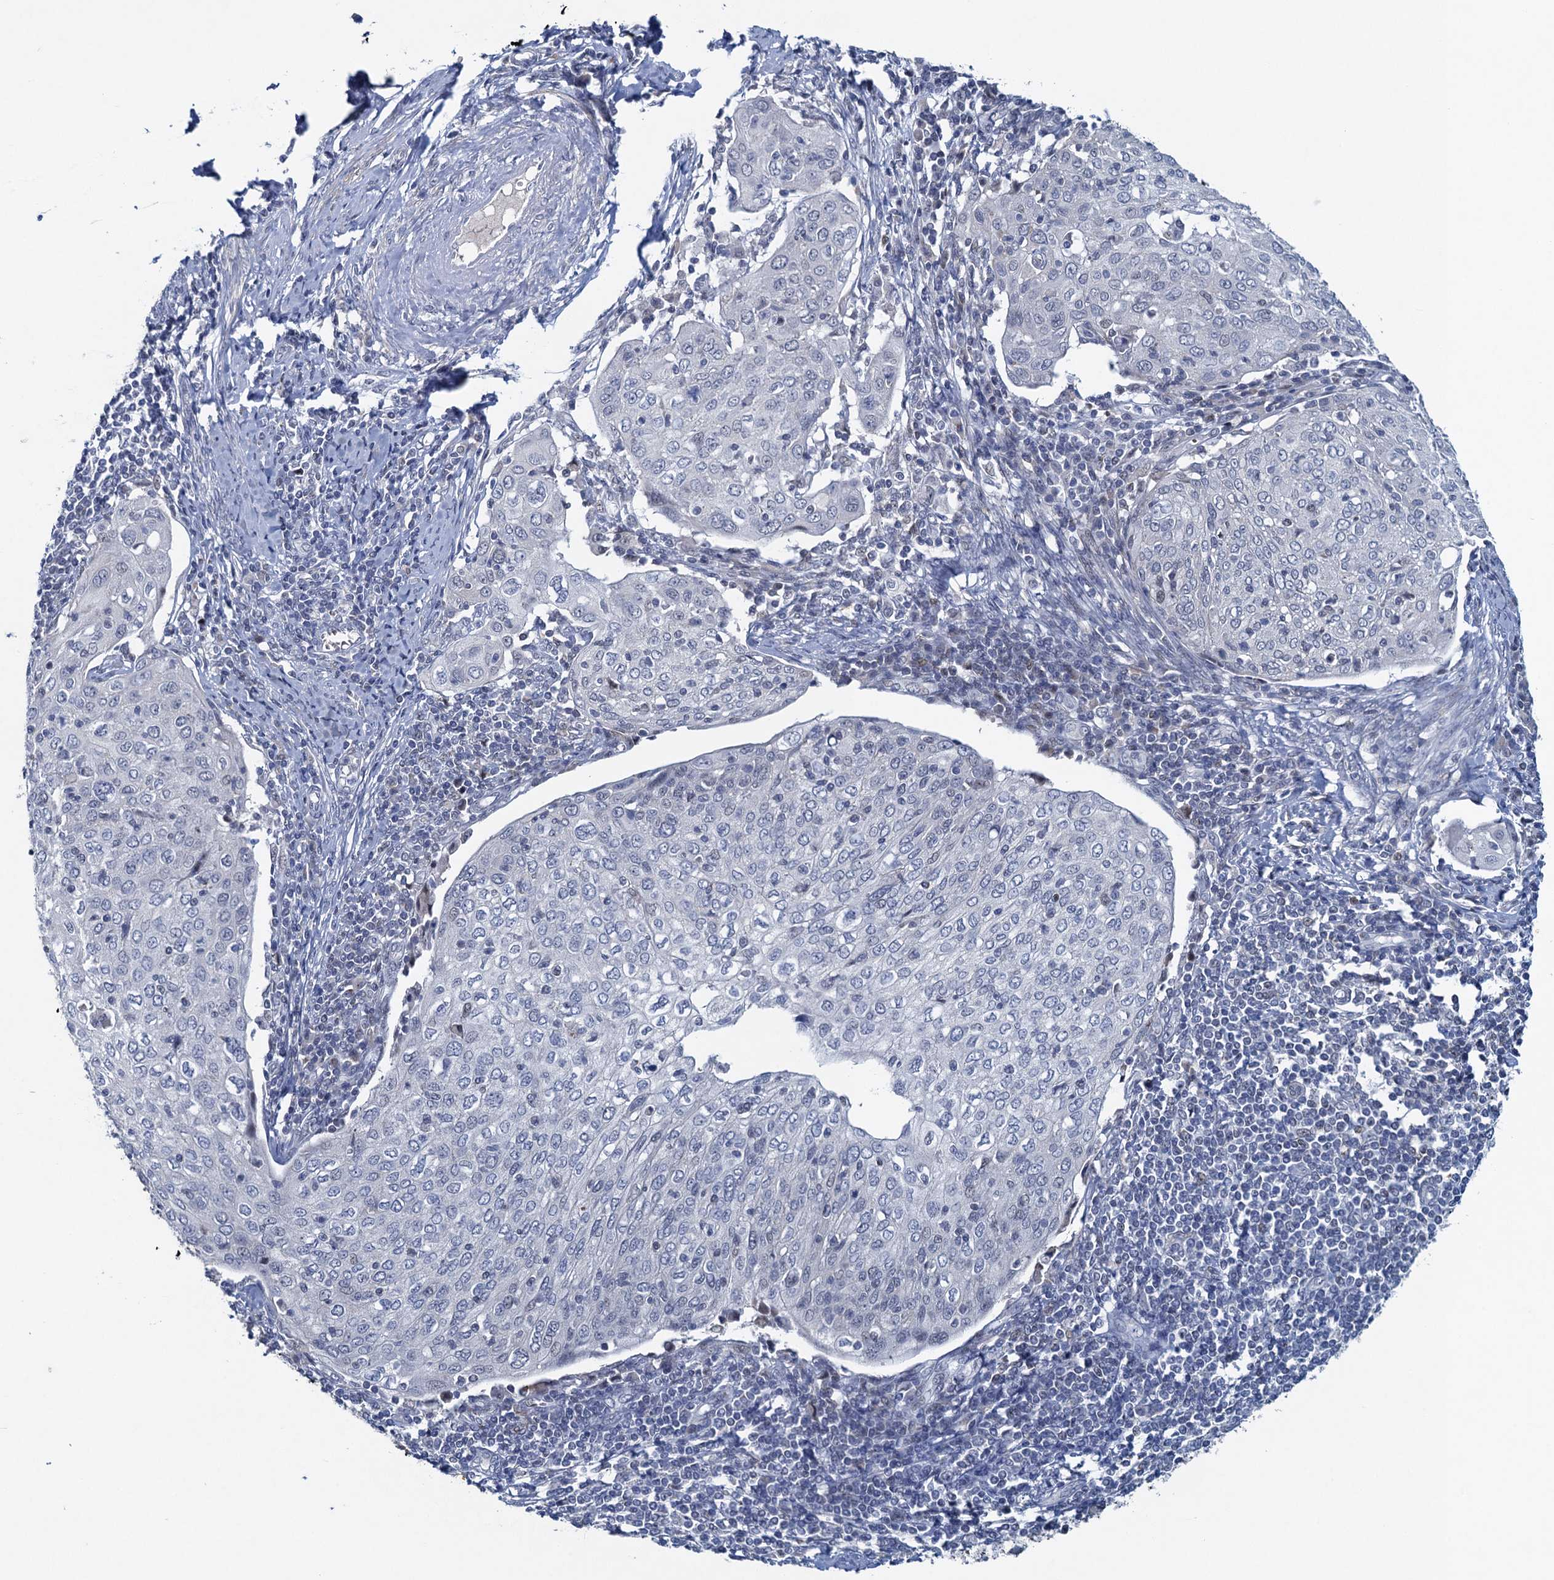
{"staining": {"intensity": "negative", "quantity": "none", "location": "none"}, "tissue": "cervical cancer", "cell_type": "Tumor cells", "image_type": "cancer", "snomed": [{"axis": "morphology", "description": "Squamous cell carcinoma, NOS"}, {"axis": "topography", "description": "Cervix"}], "caption": "Cervical cancer (squamous cell carcinoma) was stained to show a protein in brown. There is no significant expression in tumor cells.", "gene": "ATOSA", "patient": {"sex": "female", "age": 67}}